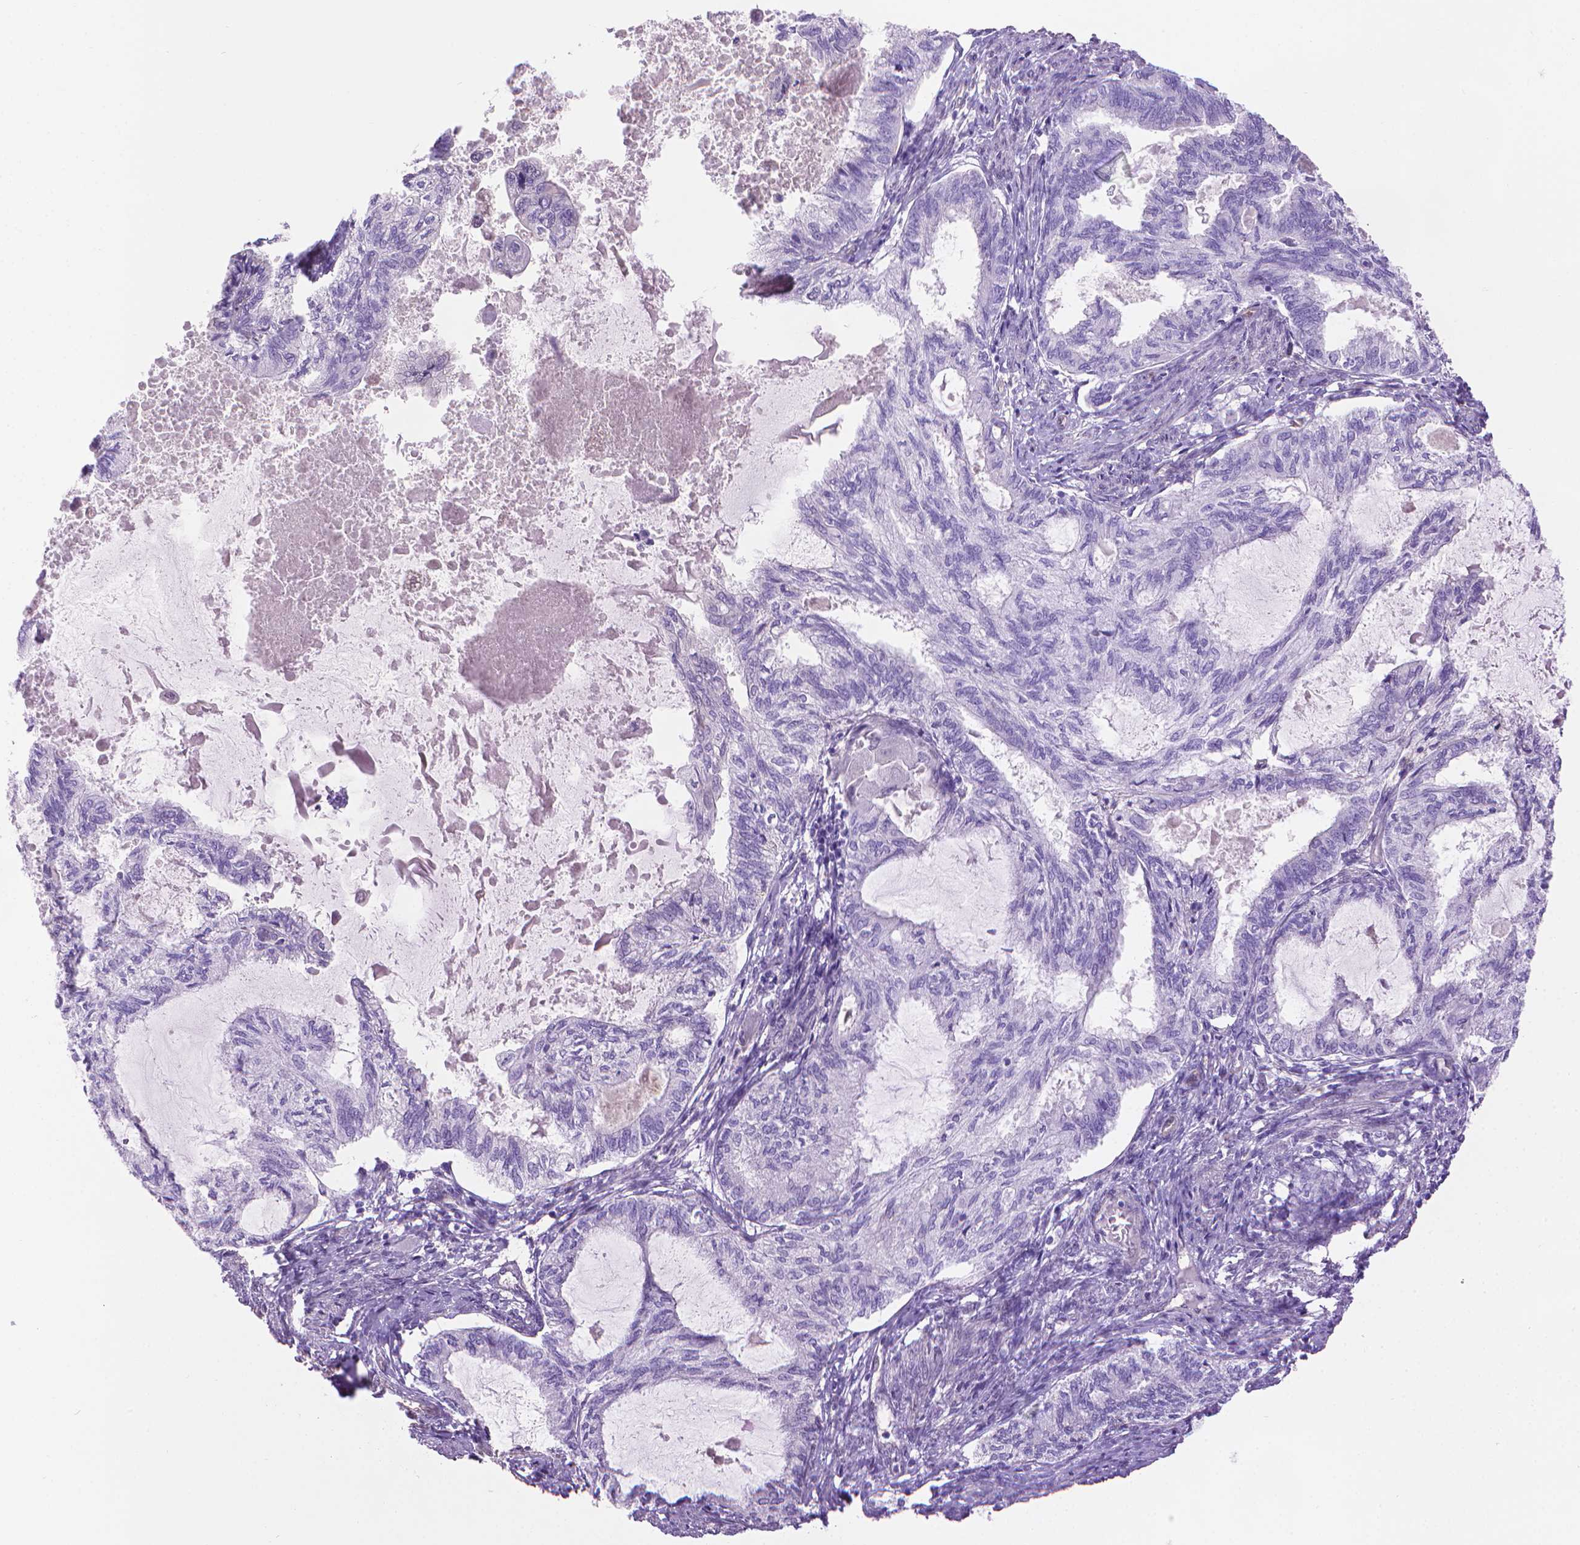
{"staining": {"intensity": "negative", "quantity": "none", "location": "none"}, "tissue": "endometrial cancer", "cell_type": "Tumor cells", "image_type": "cancer", "snomed": [{"axis": "morphology", "description": "Adenocarcinoma, NOS"}, {"axis": "topography", "description": "Endometrium"}], "caption": "This is an IHC photomicrograph of endometrial cancer (adenocarcinoma). There is no staining in tumor cells.", "gene": "CLIC4", "patient": {"sex": "female", "age": 86}}